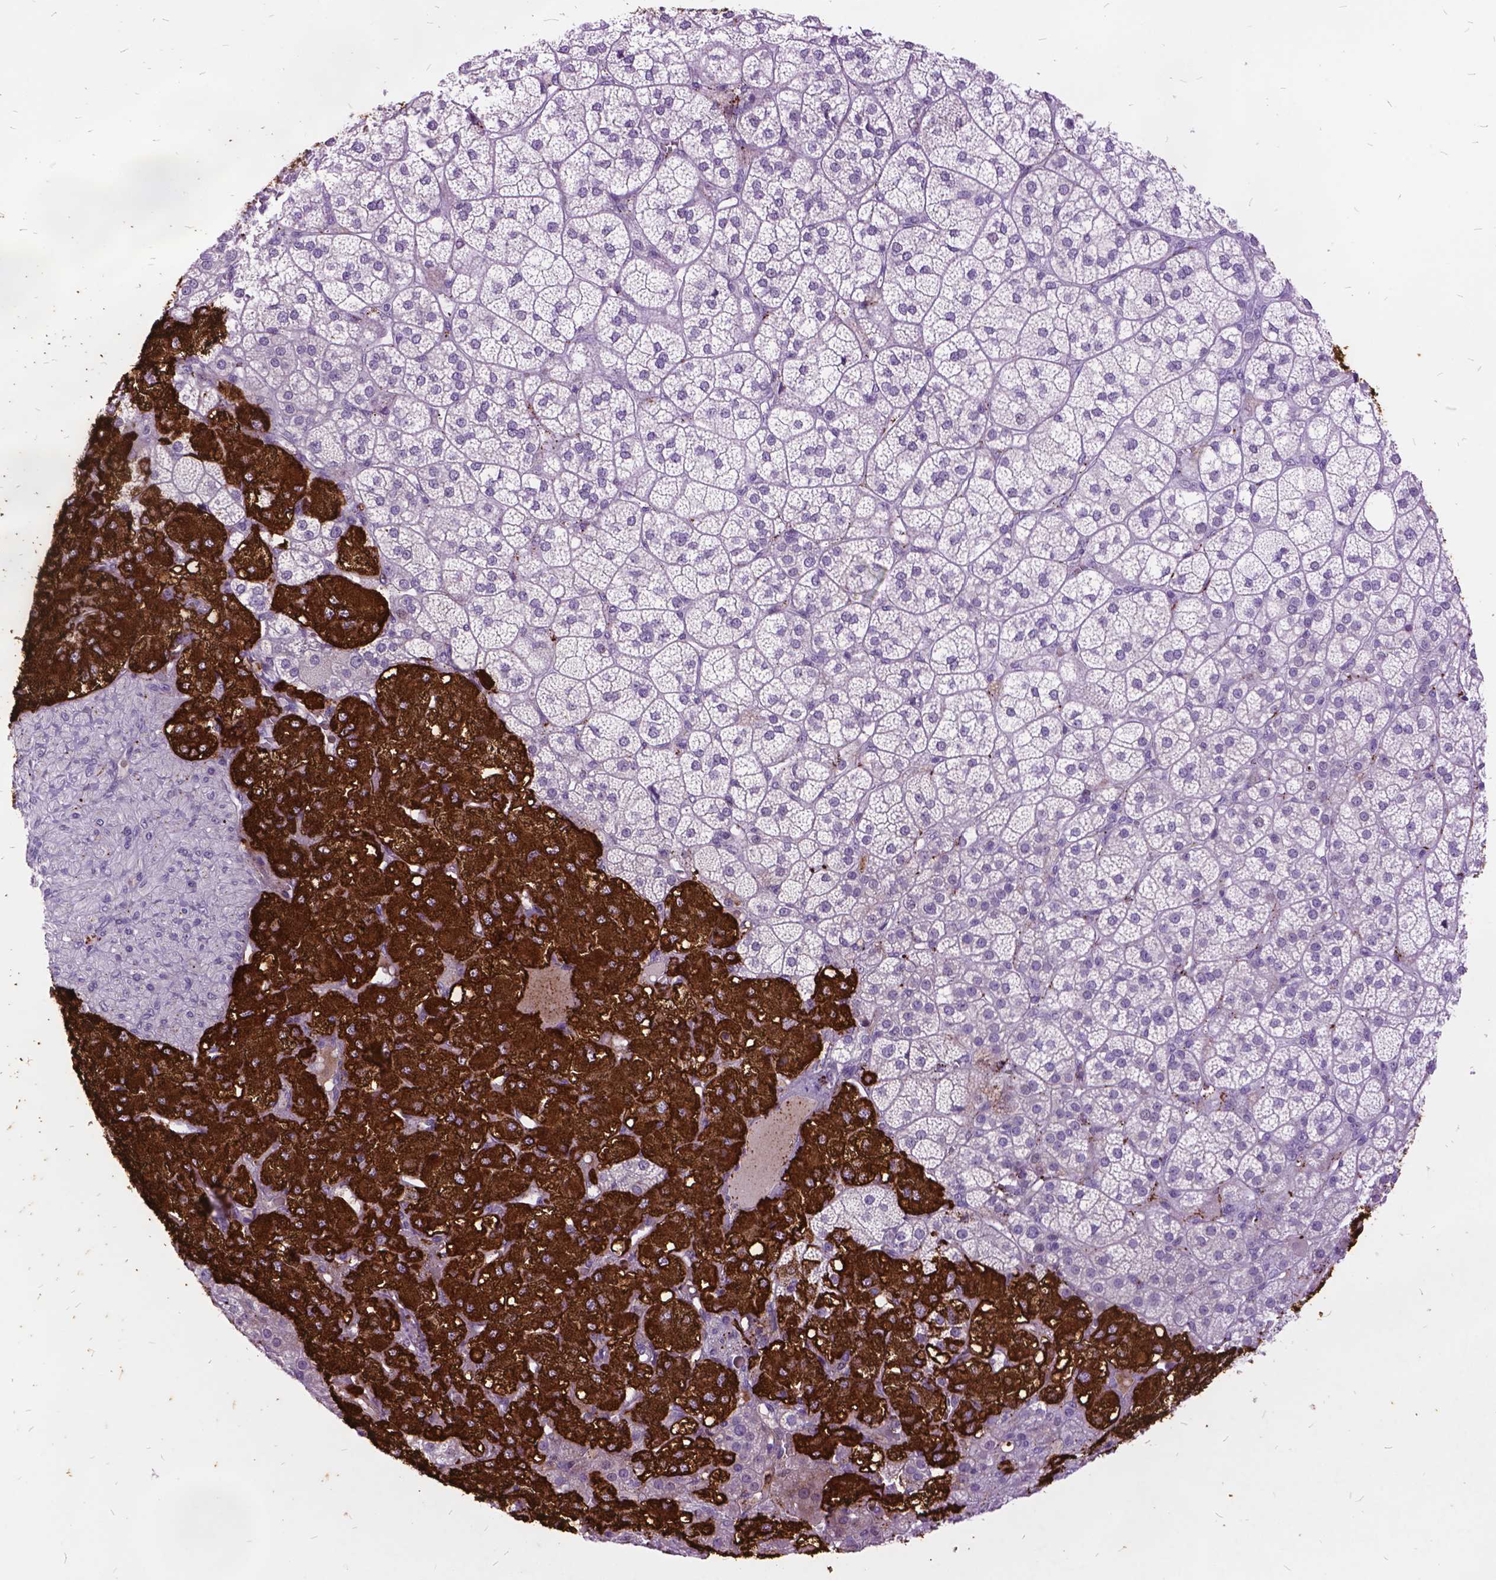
{"staining": {"intensity": "strong", "quantity": "<25%", "location": "cytoplasmic/membranous"}, "tissue": "adrenal gland", "cell_type": "Glandular cells", "image_type": "normal", "snomed": [{"axis": "morphology", "description": "Normal tissue, NOS"}, {"axis": "topography", "description": "Adrenal gland"}], "caption": "Strong cytoplasmic/membranous expression for a protein is appreciated in about <25% of glandular cells of unremarkable adrenal gland using IHC.", "gene": "ITGB6", "patient": {"sex": "female", "age": 60}}